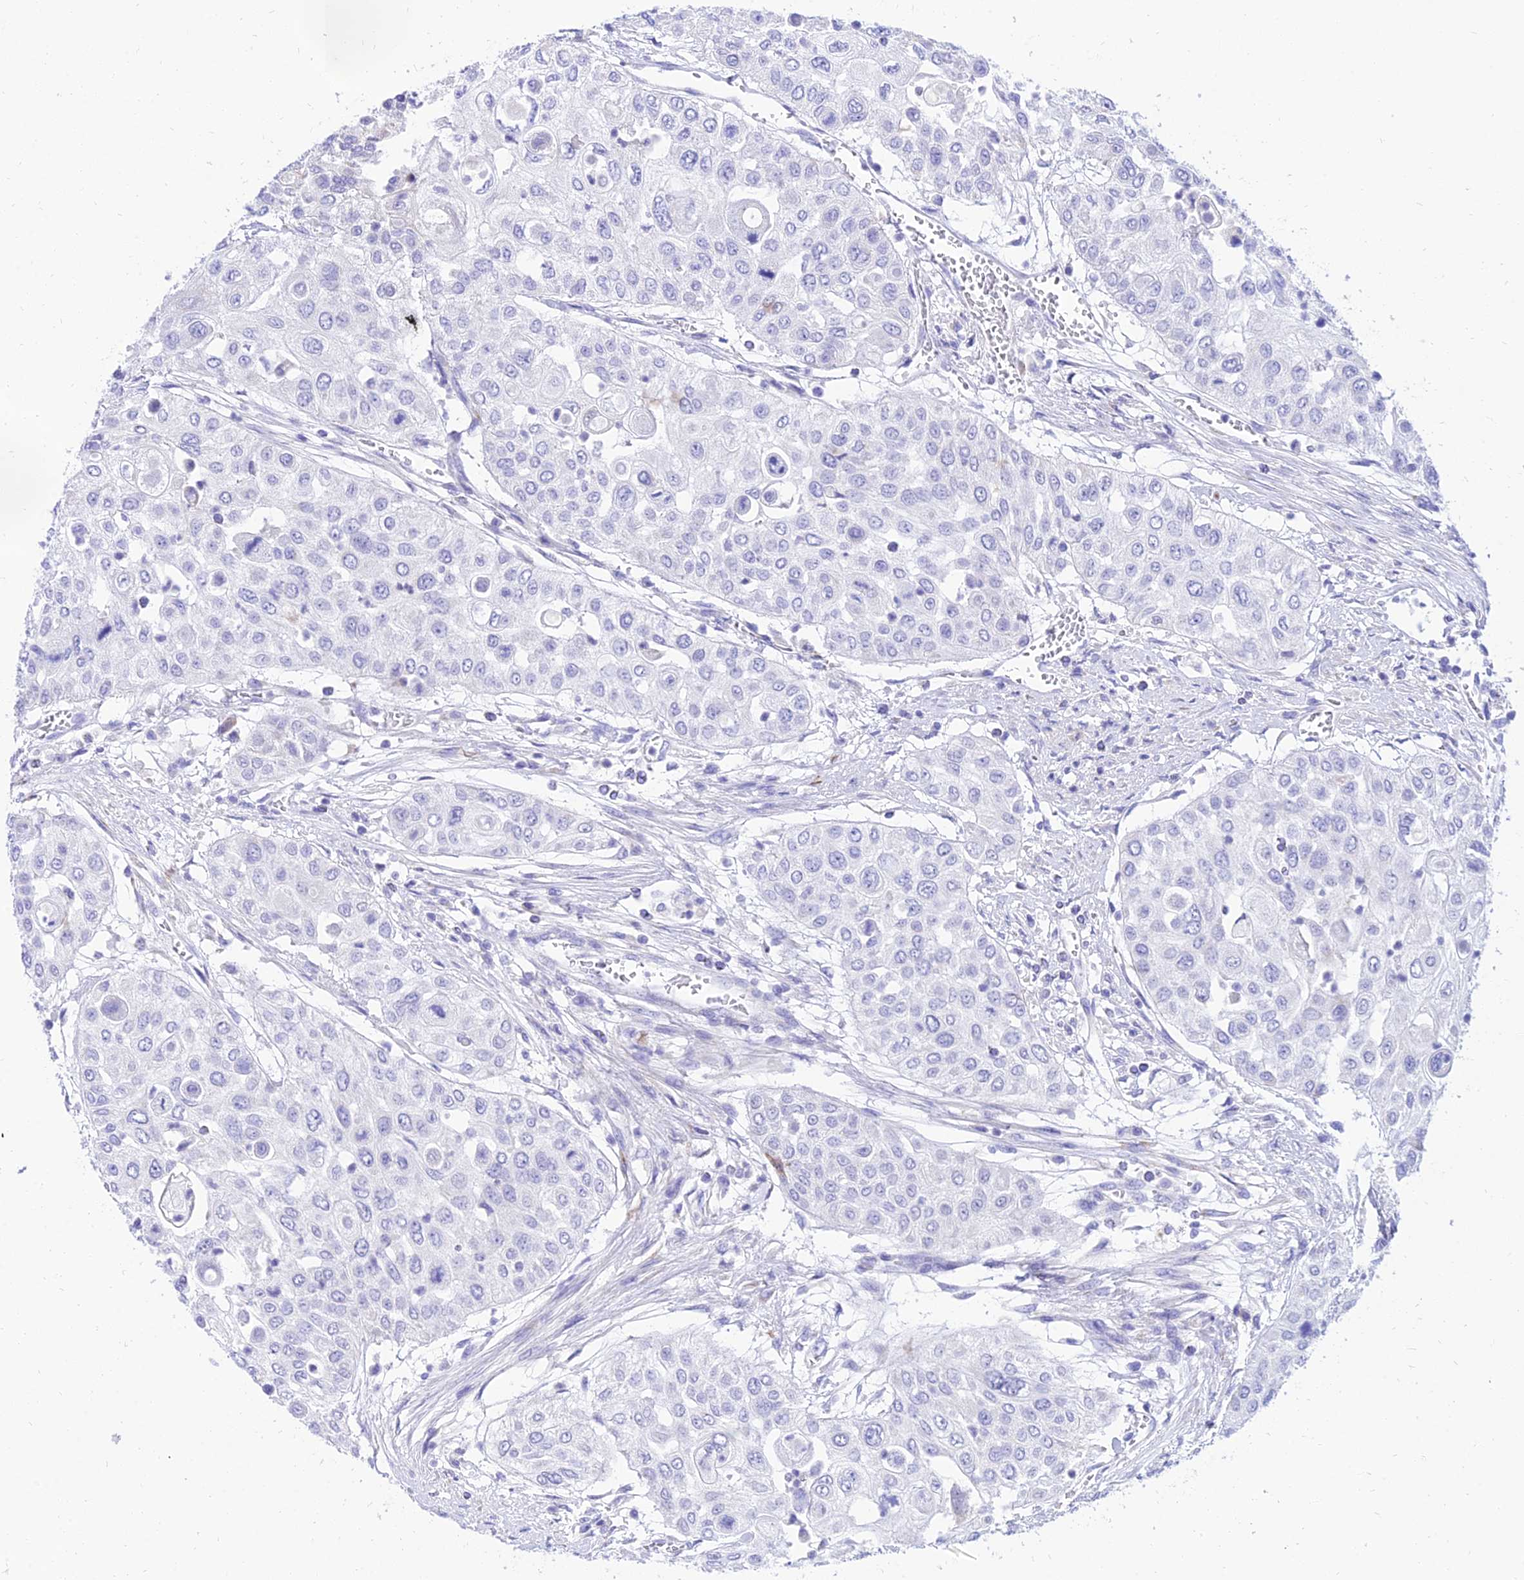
{"staining": {"intensity": "negative", "quantity": "none", "location": "none"}, "tissue": "urothelial cancer", "cell_type": "Tumor cells", "image_type": "cancer", "snomed": [{"axis": "morphology", "description": "Urothelial carcinoma, High grade"}, {"axis": "topography", "description": "Urinary bladder"}], "caption": "Urothelial carcinoma (high-grade) was stained to show a protein in brown. There is no significant positivity in tumor cells.", "gene": "PKN3", "patient": {"sex": "female", "age": 79}}